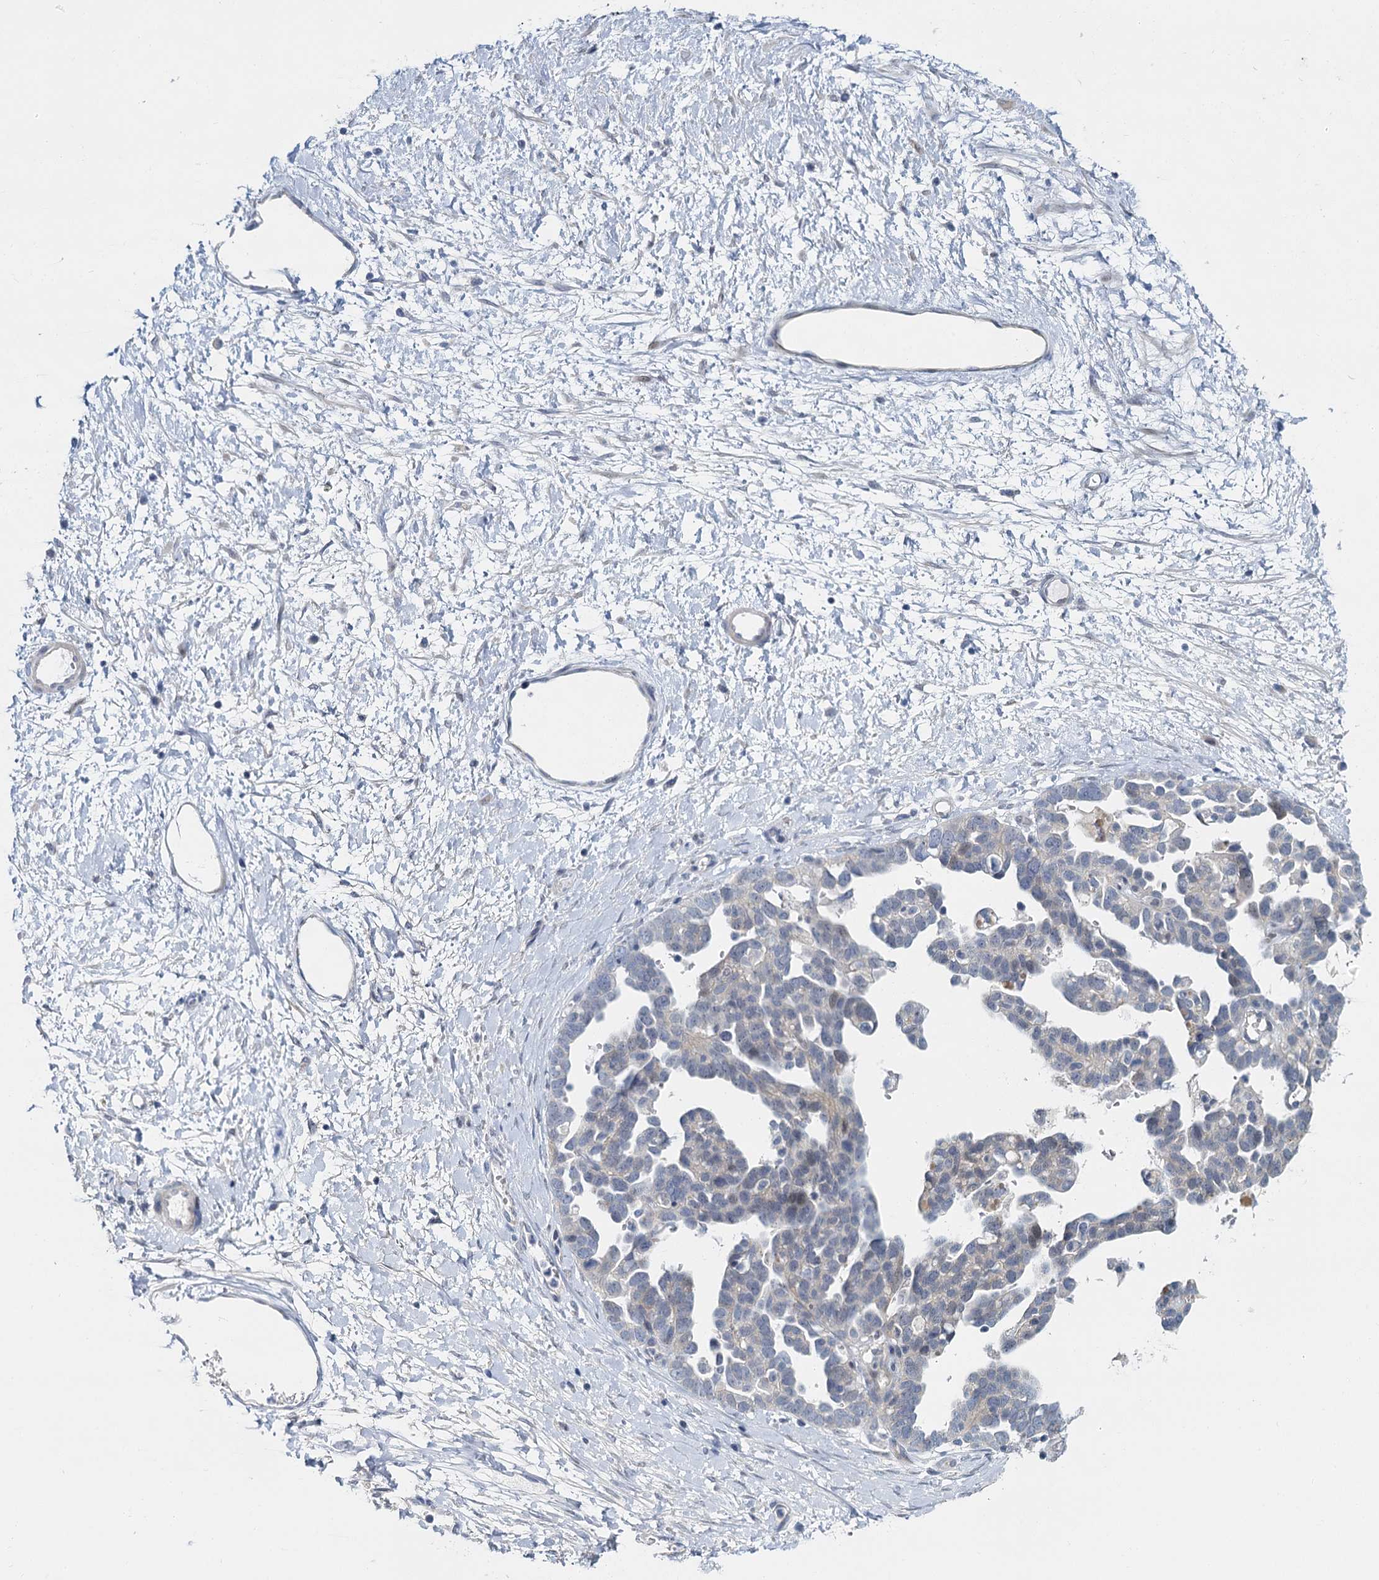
{"staining": {"intensity": "negative", "quantity": "none", "location": "none"}, "tissue": "ovarian cancer", "cell_type": "Tumor cells", "image_type": "cancer", "snomed": [{"axis": "morphology", "description": "Cystadenocarcinoma, serous, NOS"}, {"axis": "topography", "description": "Ovary"}], "caption": "Serous cystadenocarcinoma (ovarian) stained for a protein using immunohistochemistry (IHC) reveals no expression tumor cells.", "gene": "ACRBP", "patient": {"sex": "female", "age": 54}}